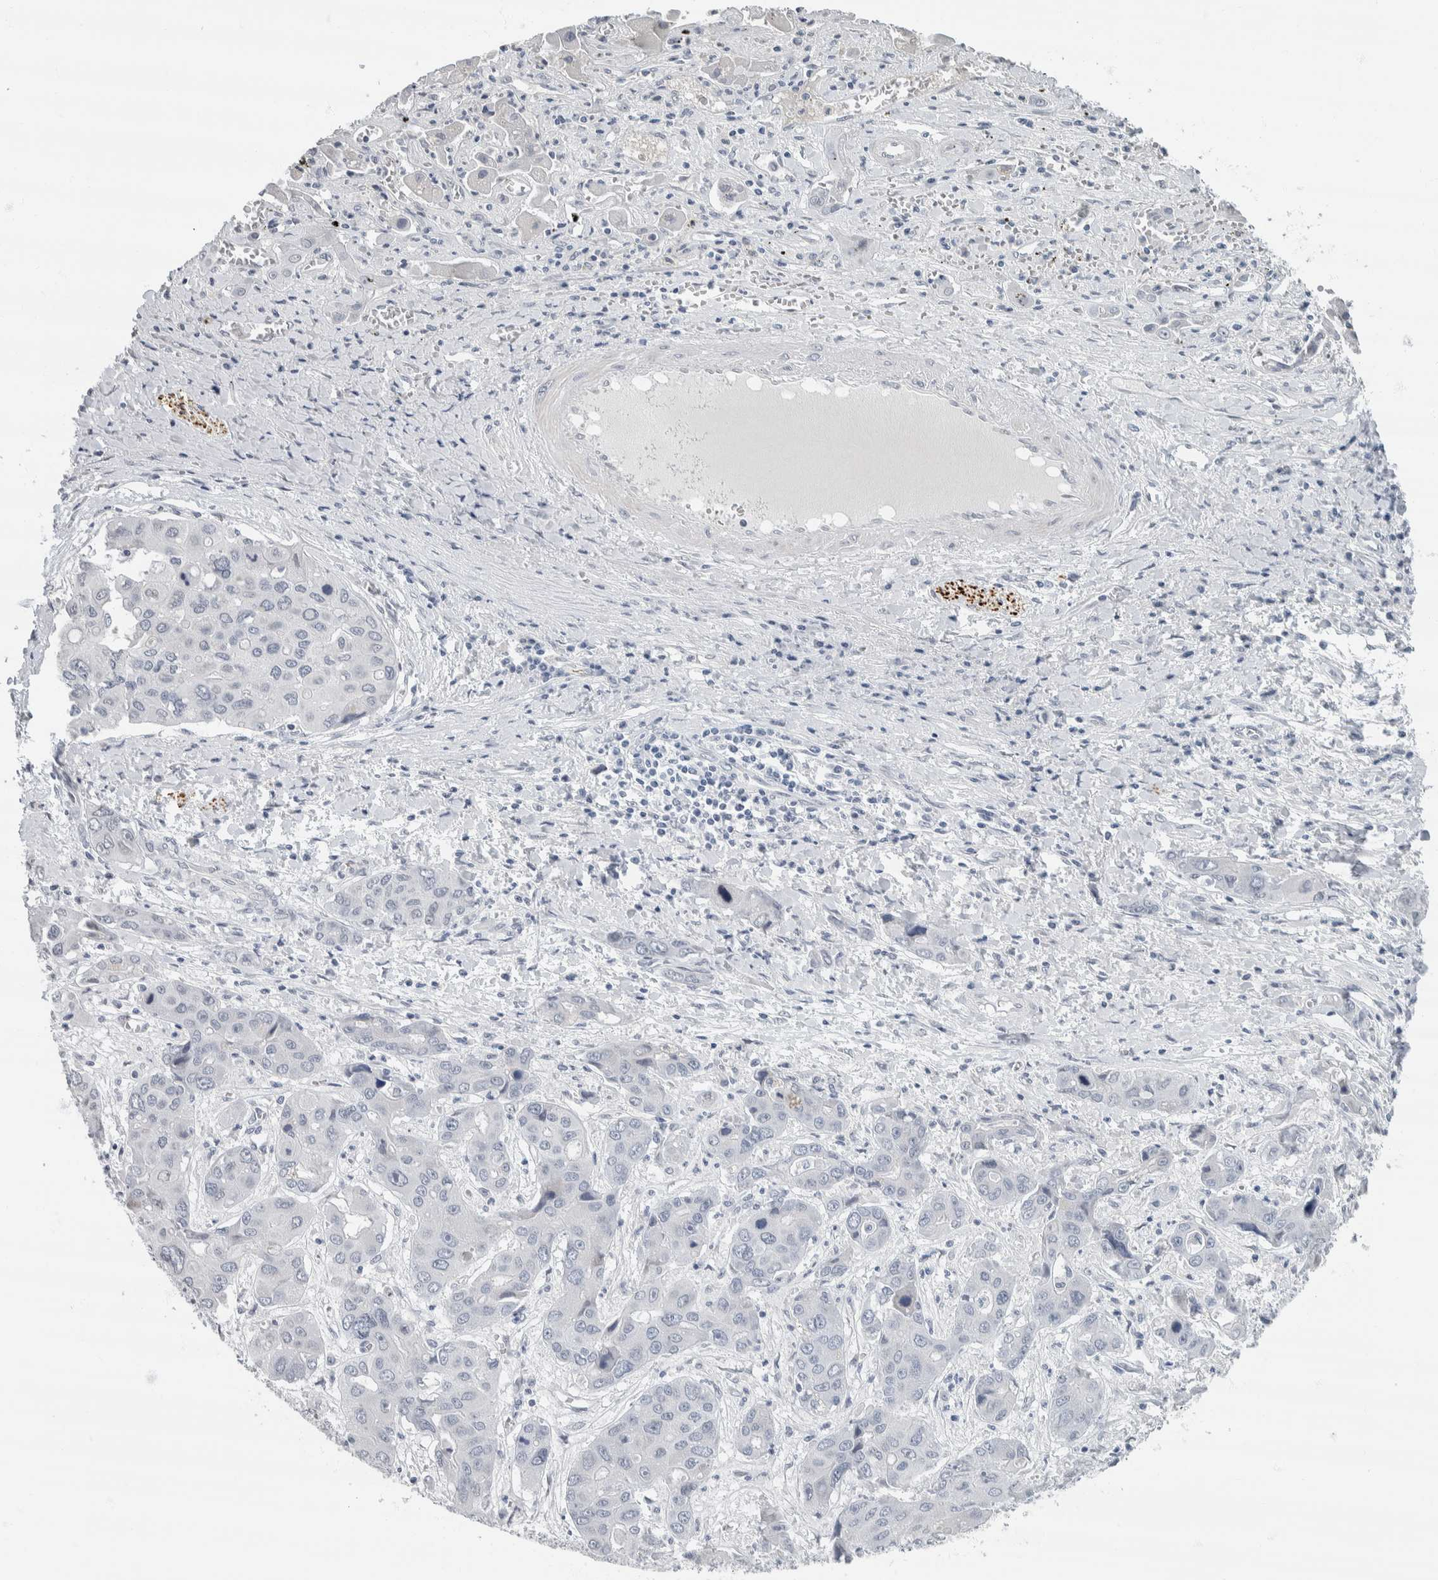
{"staining": {"intensity": "negative", "quantity": "none", "location": "none"}, "tissue": "liver cancer", "cell_type": "Tumor cells", "image_type": "cancer", "snomed": [{"axis": "morphology", "description": "Cholangiocarcinoma"}, {"axis": "topography", "description": "Liver"}], "caption": "IHC micrograph of neoplastic tissue: human liver cancer (cholangiocarcinoma) stained with DAB (3,3'-diaminobenzidine) demonstrates no significant protein staining in tumor cells.", "gene": "NEFM", "patient": {"sex": "male", "age": 67}}